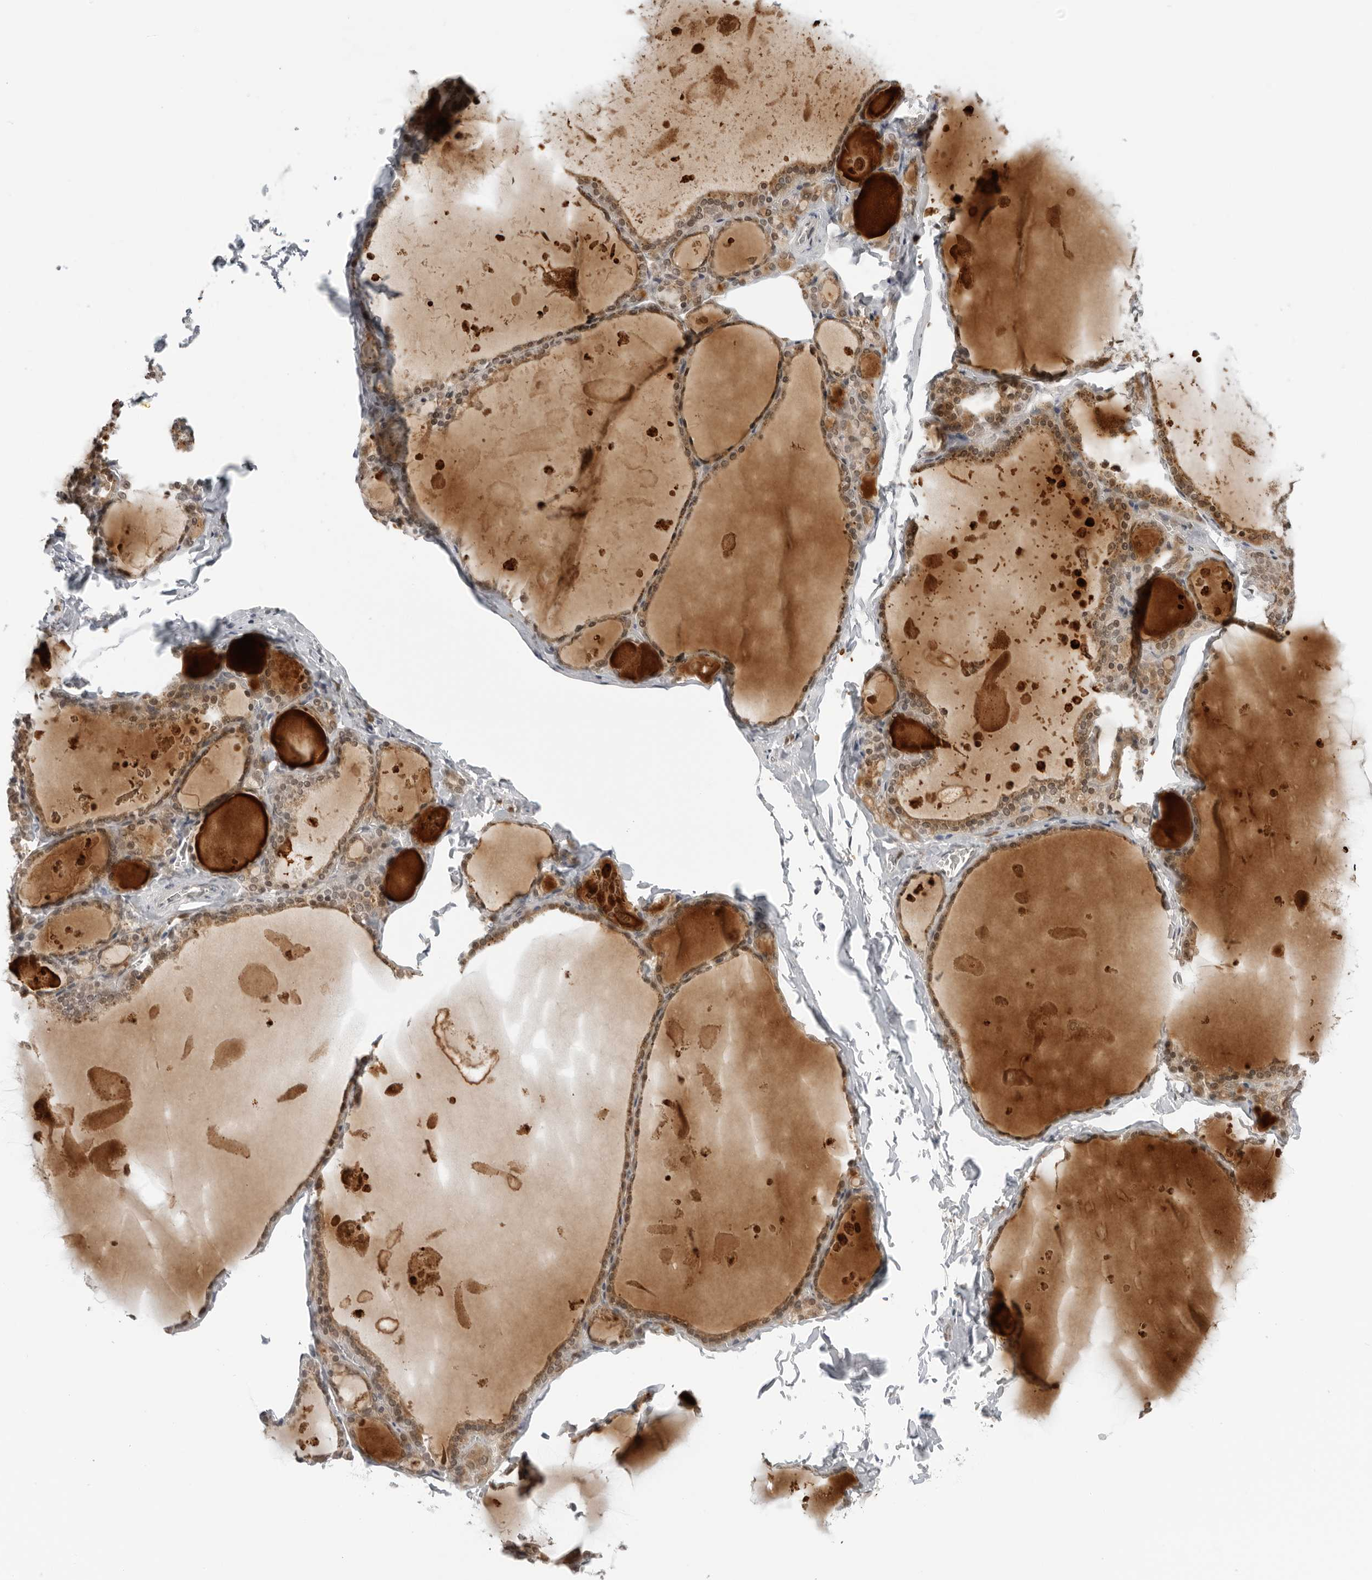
{"staining": {"intensity": "moderate", "quantity": ">75%", "location": "cytoplasmic/membranous"}, "tissue": "thyroid gland", "cell_type": "Glandular cells", "image_type": "normal", "snomed": [{"axis": "morphology", "description": "Normal tissue, NOS"}, {"axis": "topography", "description": "Thyroid gland"}], "caption": "Immunohistochemistry (IHC) (DAB) staining of unremarkable human thyroid gland demonstrates moderate cytoplasmic/membranous protein staining in about >75% of glandular cells. (DAB (3,3'-diaminobenzidine) IHC, brown staining for protein, blue staining for nuclei).", "gene": "SUGCT", "patient": {"sex": "male", "age": 56}}